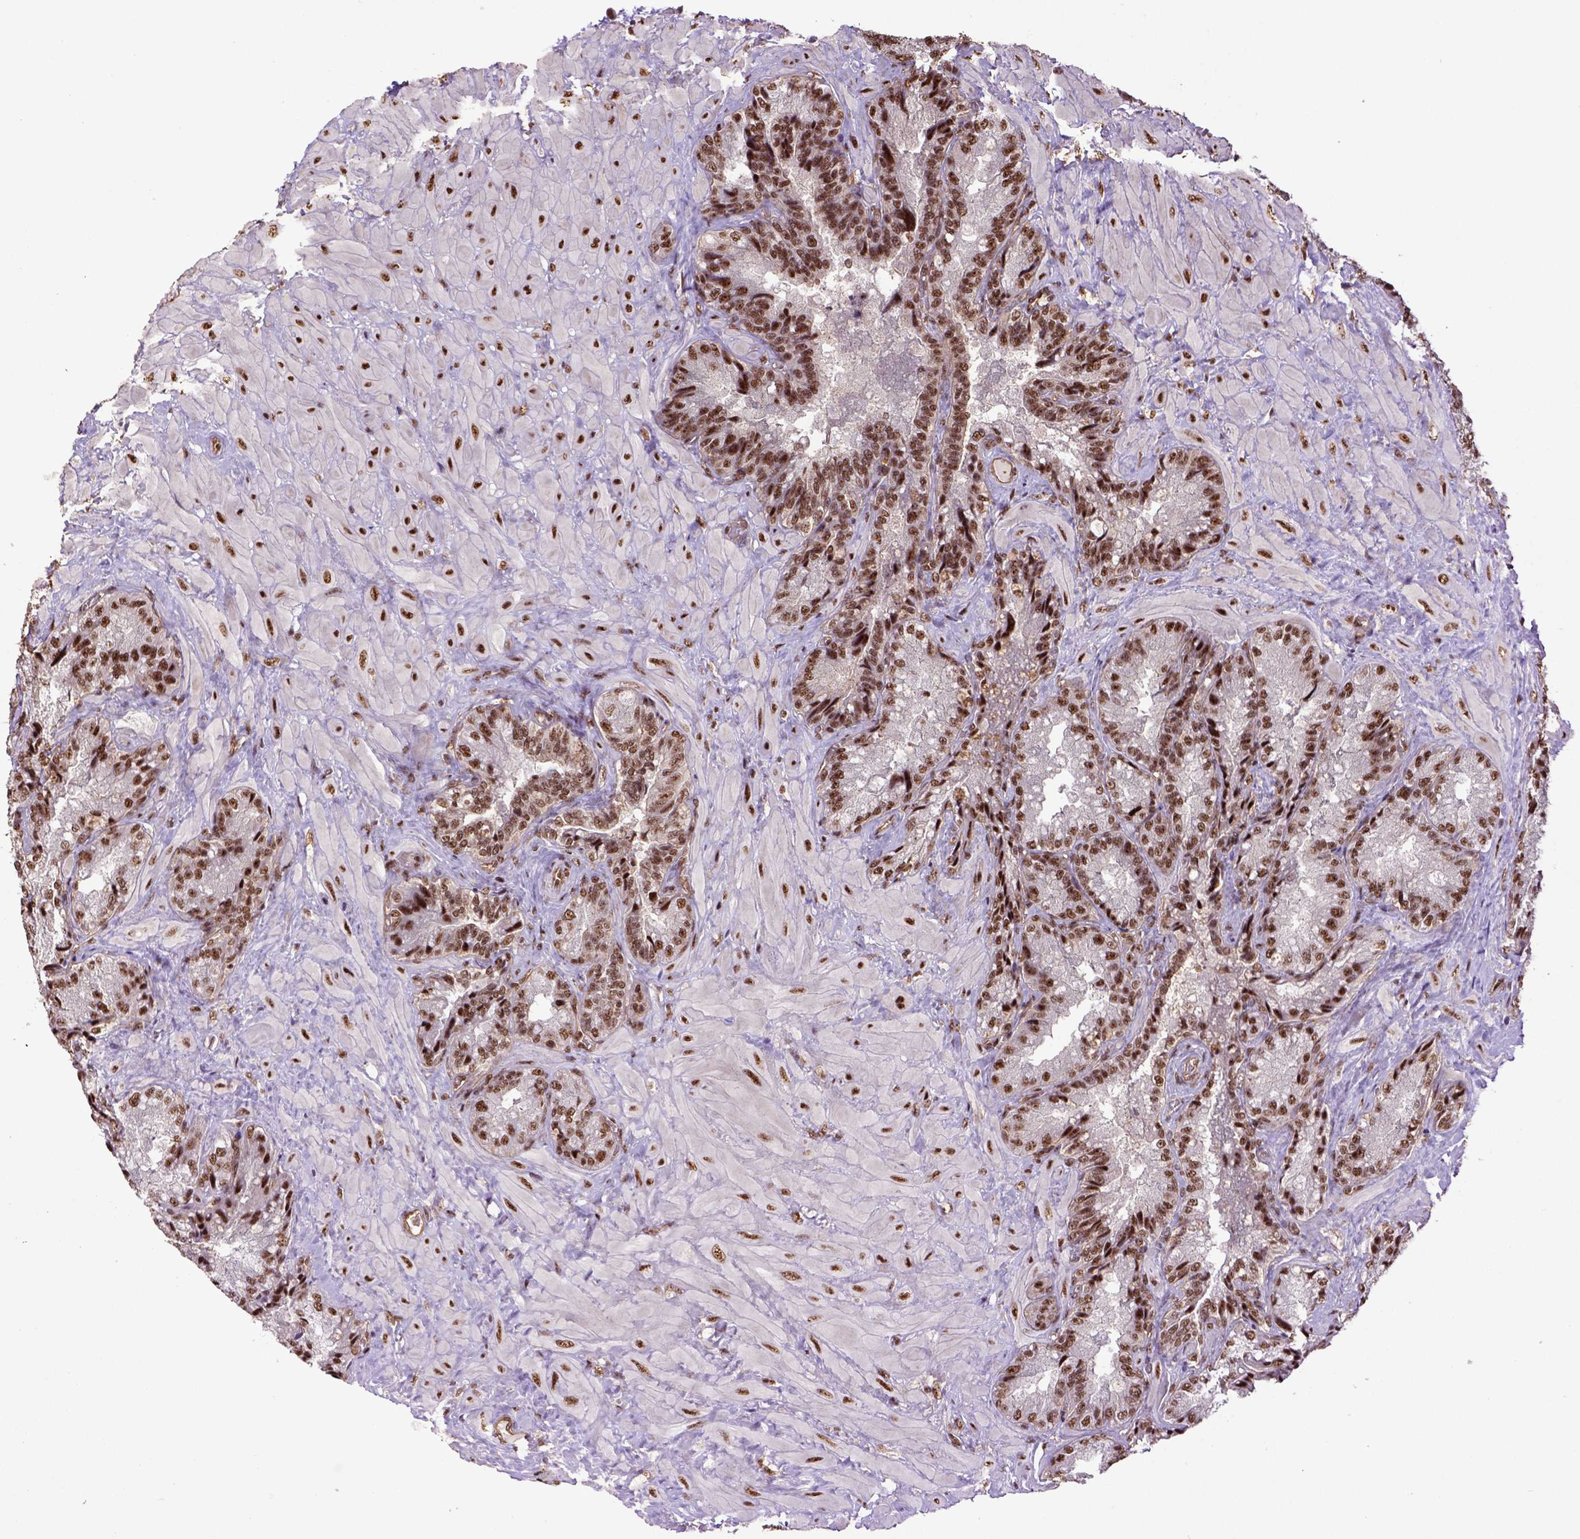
{"staining": {"intensity": "strong", "quantity": ">75%", "location": "nuclear"}, "tissue": "seminal vesicle", "cell_type": "Glandular cells", "image_type": "normal", "snomed": [{"axis": "morphology", "description": "Normal tissue, NOS"}, {"axis": "topography", "description": "Seminal veicle"}], "caption": "Immunohistochemistry of unremarkable seminal vesicle reveals high levels of strong nuclear expression in about >75% of glandular cells. The staining is performed using DAB (3,3'-diaminobenzidine) brown chromogen to label protein expression. The nuclei are counter-stained blue using hematoxylin.", "gene": "PPIG", "patient": {"sex": "male", "age": 57}}